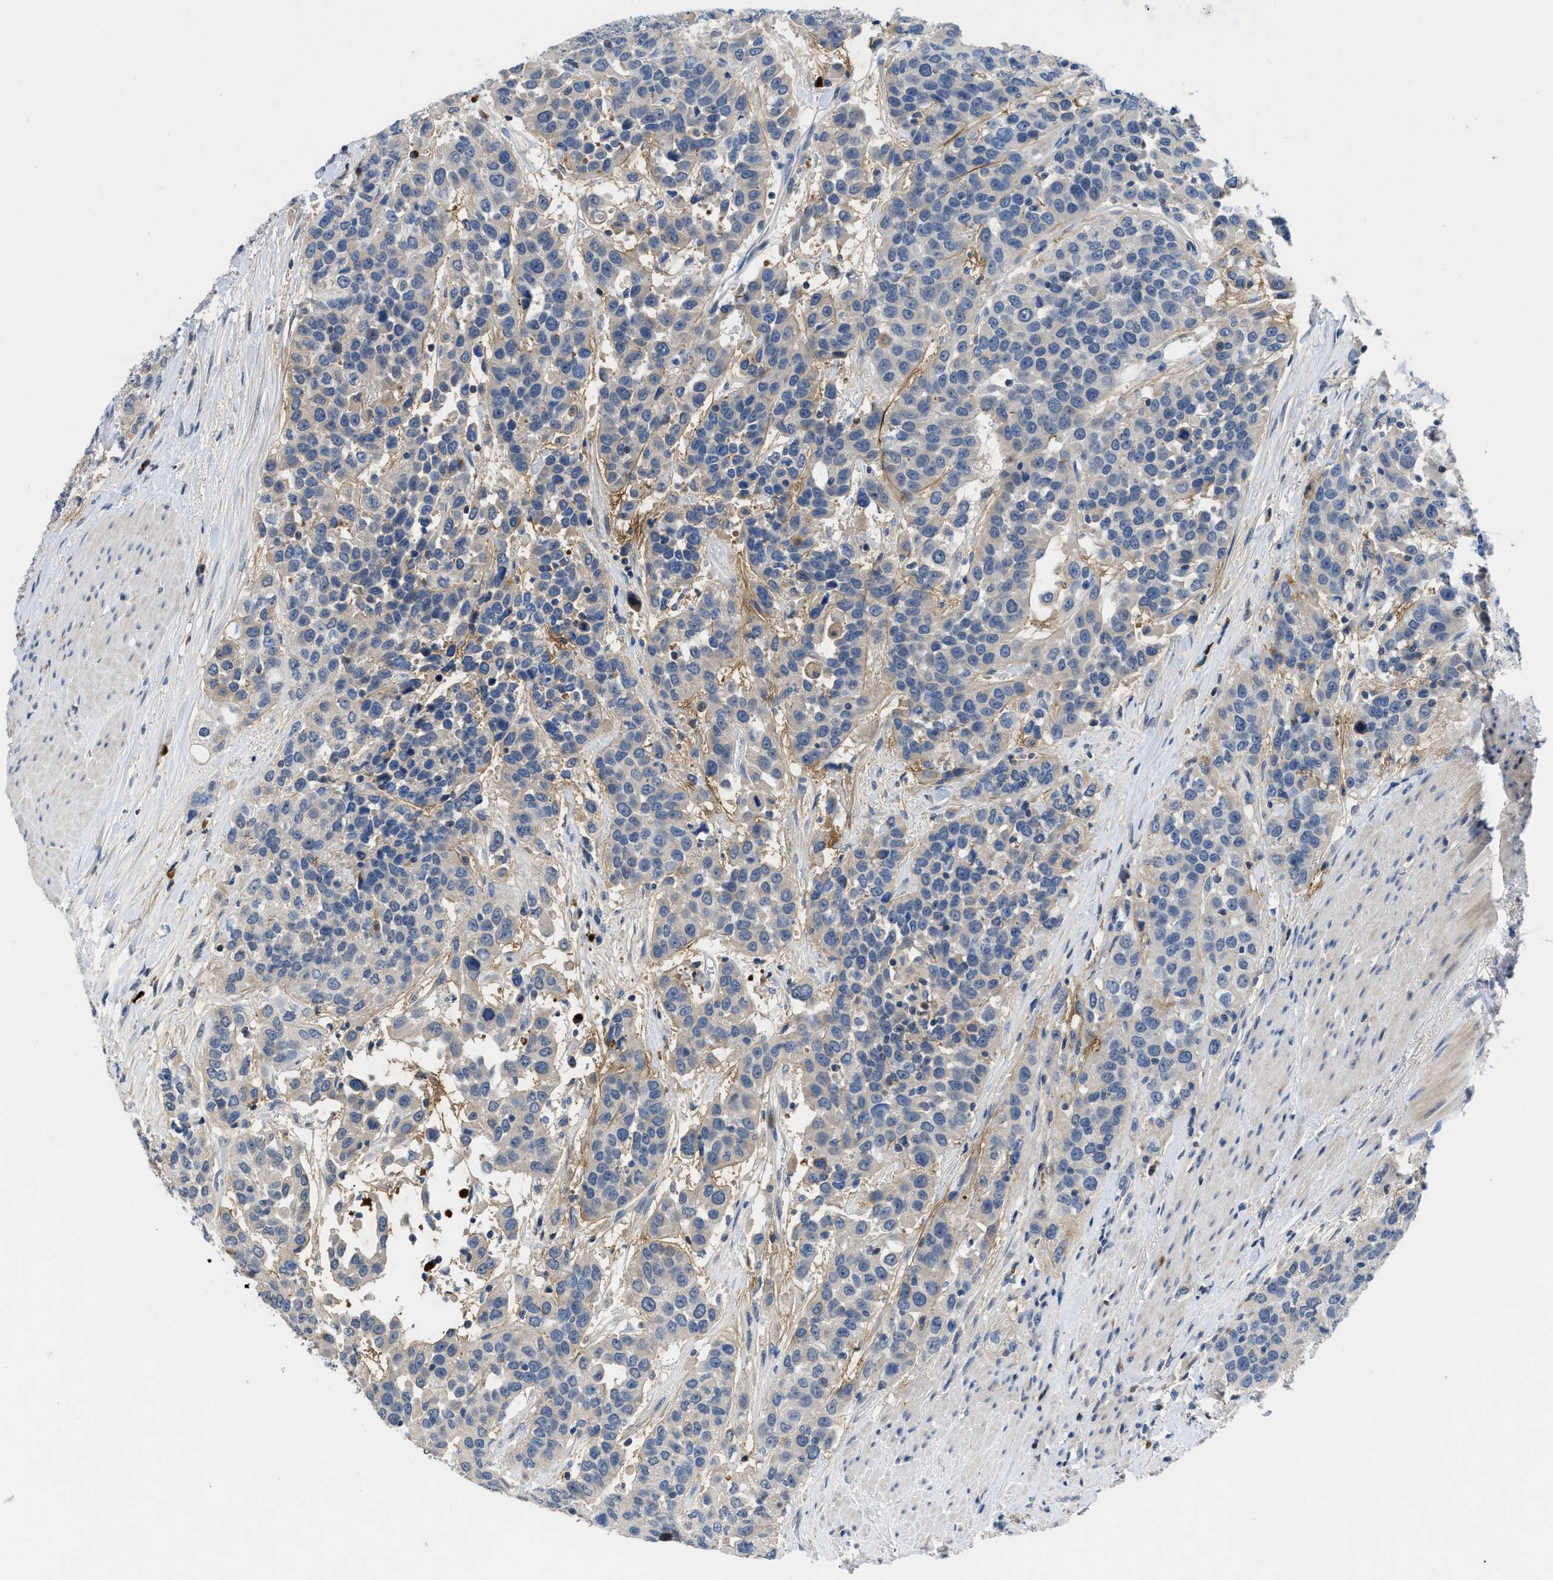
{"staining": {"intensity": "negative", "quantity": "none", "location": "none"}, "tissue": "urothelial cancer", "cell_type": "Tumor cells", "image_type": "cancer", "snomed": [{"axis": "morphology", "description": "Urothelial carcinoma, High grade"}, {"axis": "topography", "description": "Urinary bladder"}], "caption": "Tumor cells are negative for brown protein staining in urothelial carcinoma (high-grade).", "gene": "OR9K2", "patient": {"sex": "female", "age": 80}}